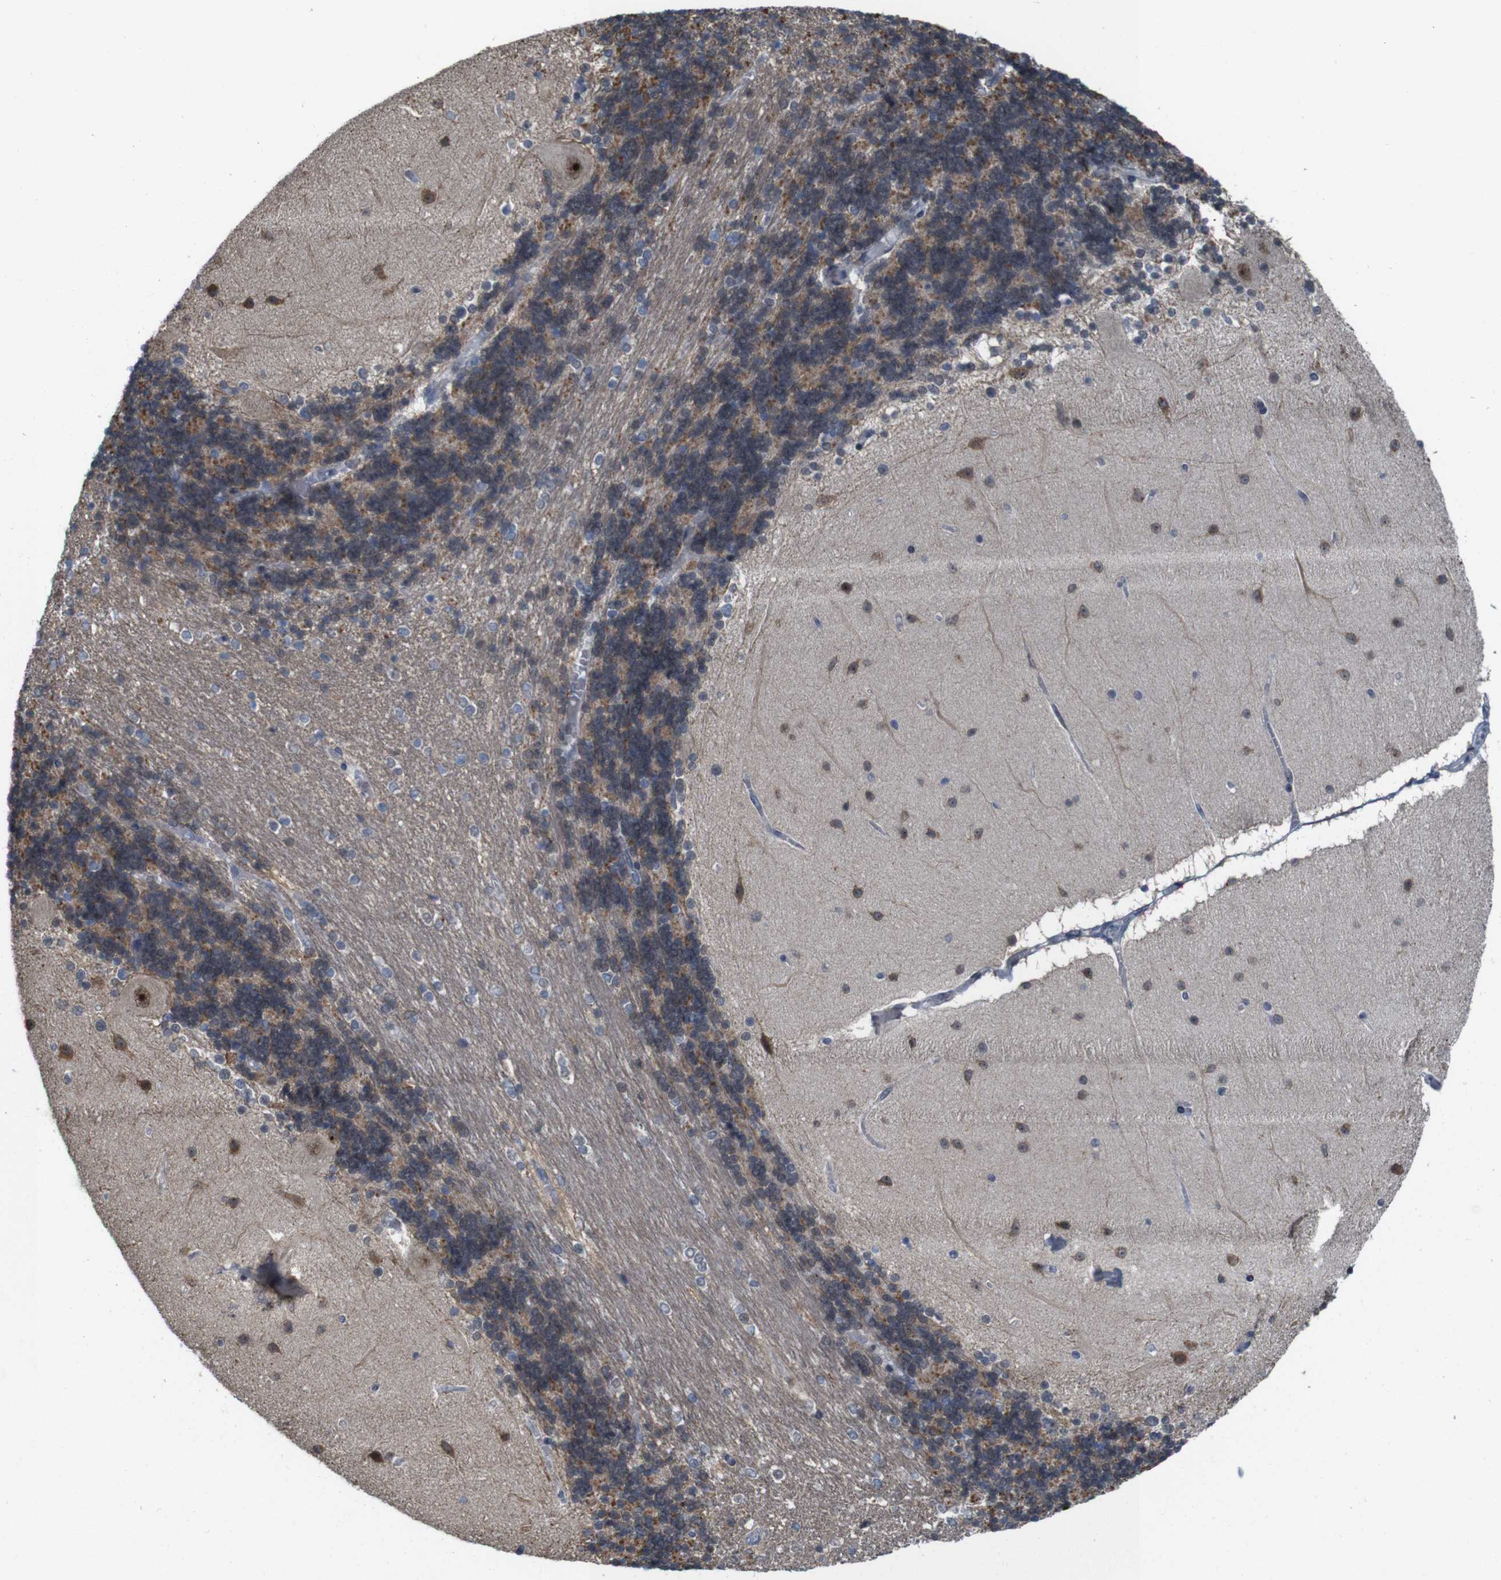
{"staining": {"intensity": "moderate", "quantity": "25%-75%", "location": "cytoplasmic/membranous,nuclear"}, "tissue": "cerebellum", "cell_type": "Cells in granular layer", "image_type": "normal", "snomed": [{"axis": "morphology", "description": "Normal tissue, NOS"}, {"axis": "topography", "description": "Cerebellum"}], "caption": "Moderate cytoplasmic/membranous,nuclear staining for a protein is appreciated in approximately 25%-75% of cells in granular layer of benign cerebellum using immunohistochemistry.", "gene": "PNMA8A", "patient": {"sex": "female", "age": 54}}